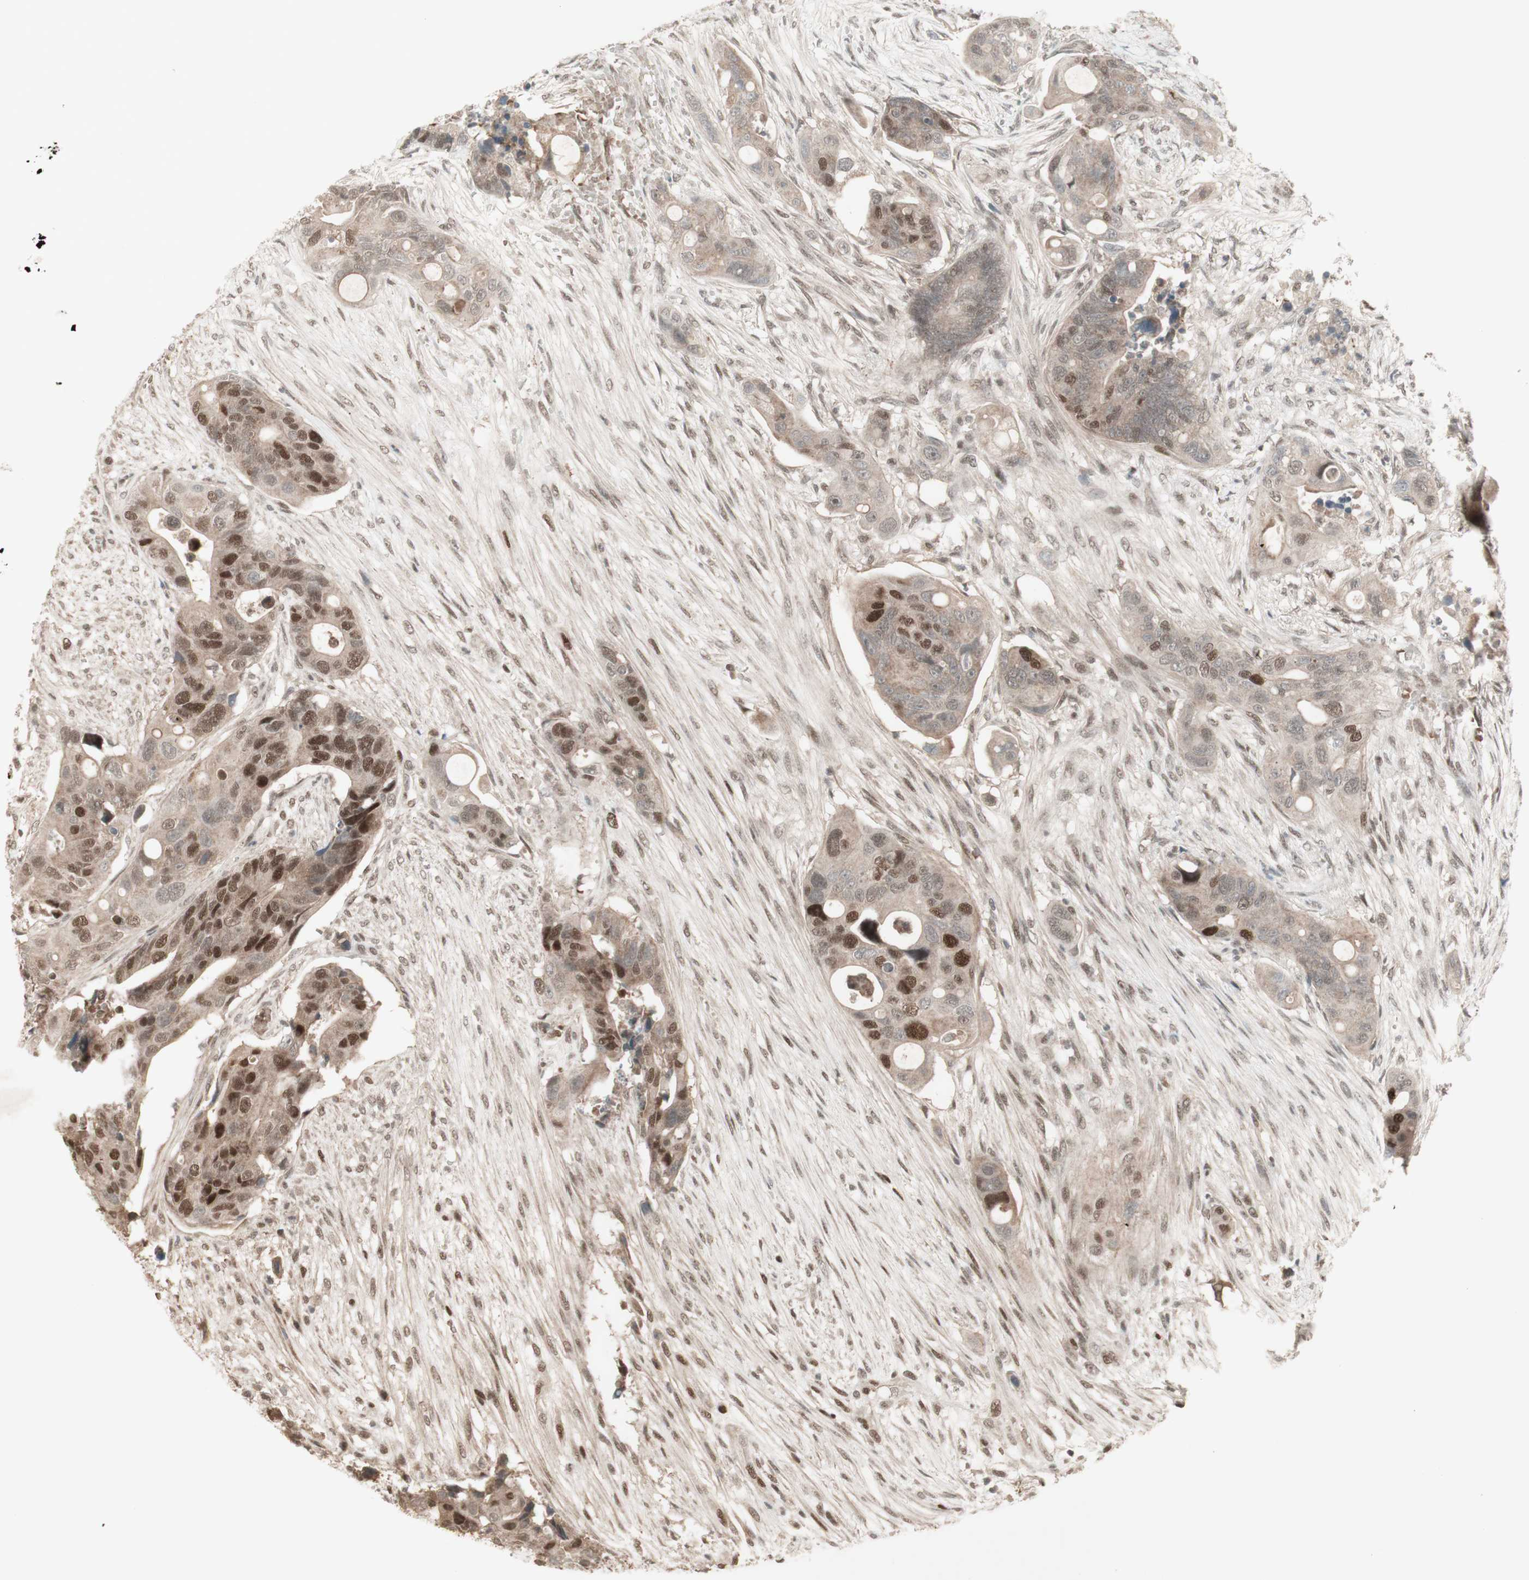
{"staining": {"intensity": "strong", "quantity": "25%-75%", "location": "cytoplasmic/membranous,nuclear"}, "tissue": "colorectal cancer", "cell_type": "Tumor cells", "image_type": "cancer", "snomed": [{"axis": "morphology", "description": "Adenocarcinoma, NOS"}, {"axis": "topography", "description": "Colon"}], "caption": "Immunohistochemistry (IHC) histopathology image of neoplastic tissue: human colorectal cancer stained using immunohistochemistry reveals high levels of strong protein expression localized specifically in the cytoplasmic/membranous and nuclear of tumor cells, appearing as a cytoplasmic/membranous and nuclear brown color.", "gene": "MSH6", "patient": {"sex": "female", "age": 57}}